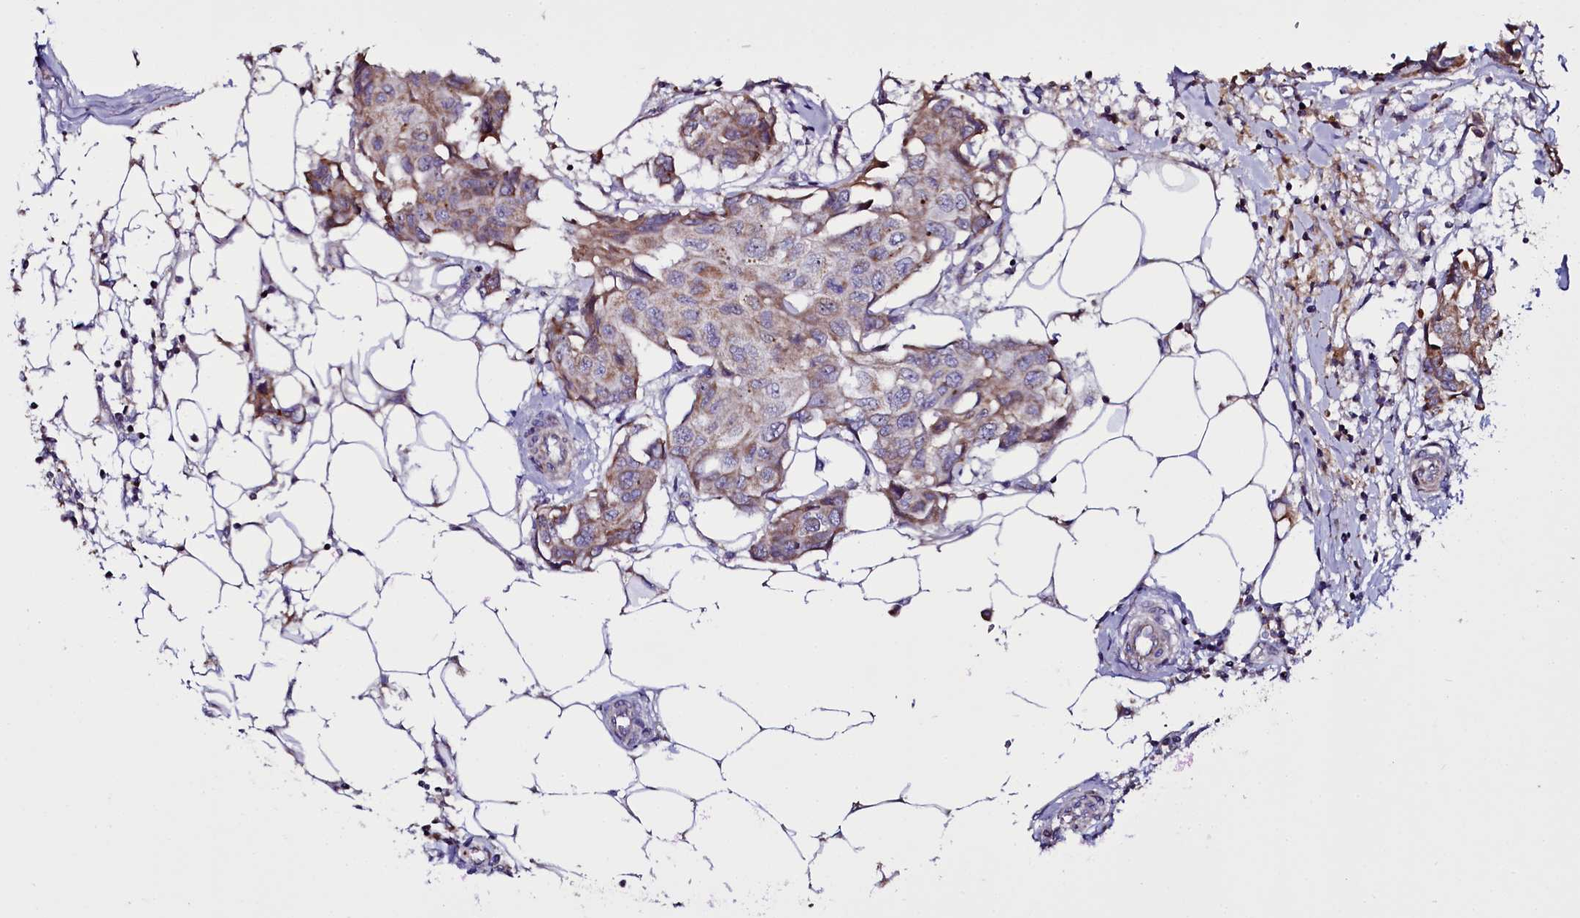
{"staining": {"intensity": "moderate", "quantity": ">75%", "location": "cytoplasmic/membranous"}, "tissue": "breast cancer", "cell_type": "Tumor cells", "image_type": "cancer", "snomed": [{"axis": "morphology", "description": "Duct carcinoma"}, {"axis": "topography", "description": "Breast"}], "caption": "Protein expression analysis of intraductal carcinoma (breast) reveals moderate cytoplasmic/membranous staining in about >75% of tumor cells.", "gene": "NAA80", "patient": {"sex": "female", "age": 80}}